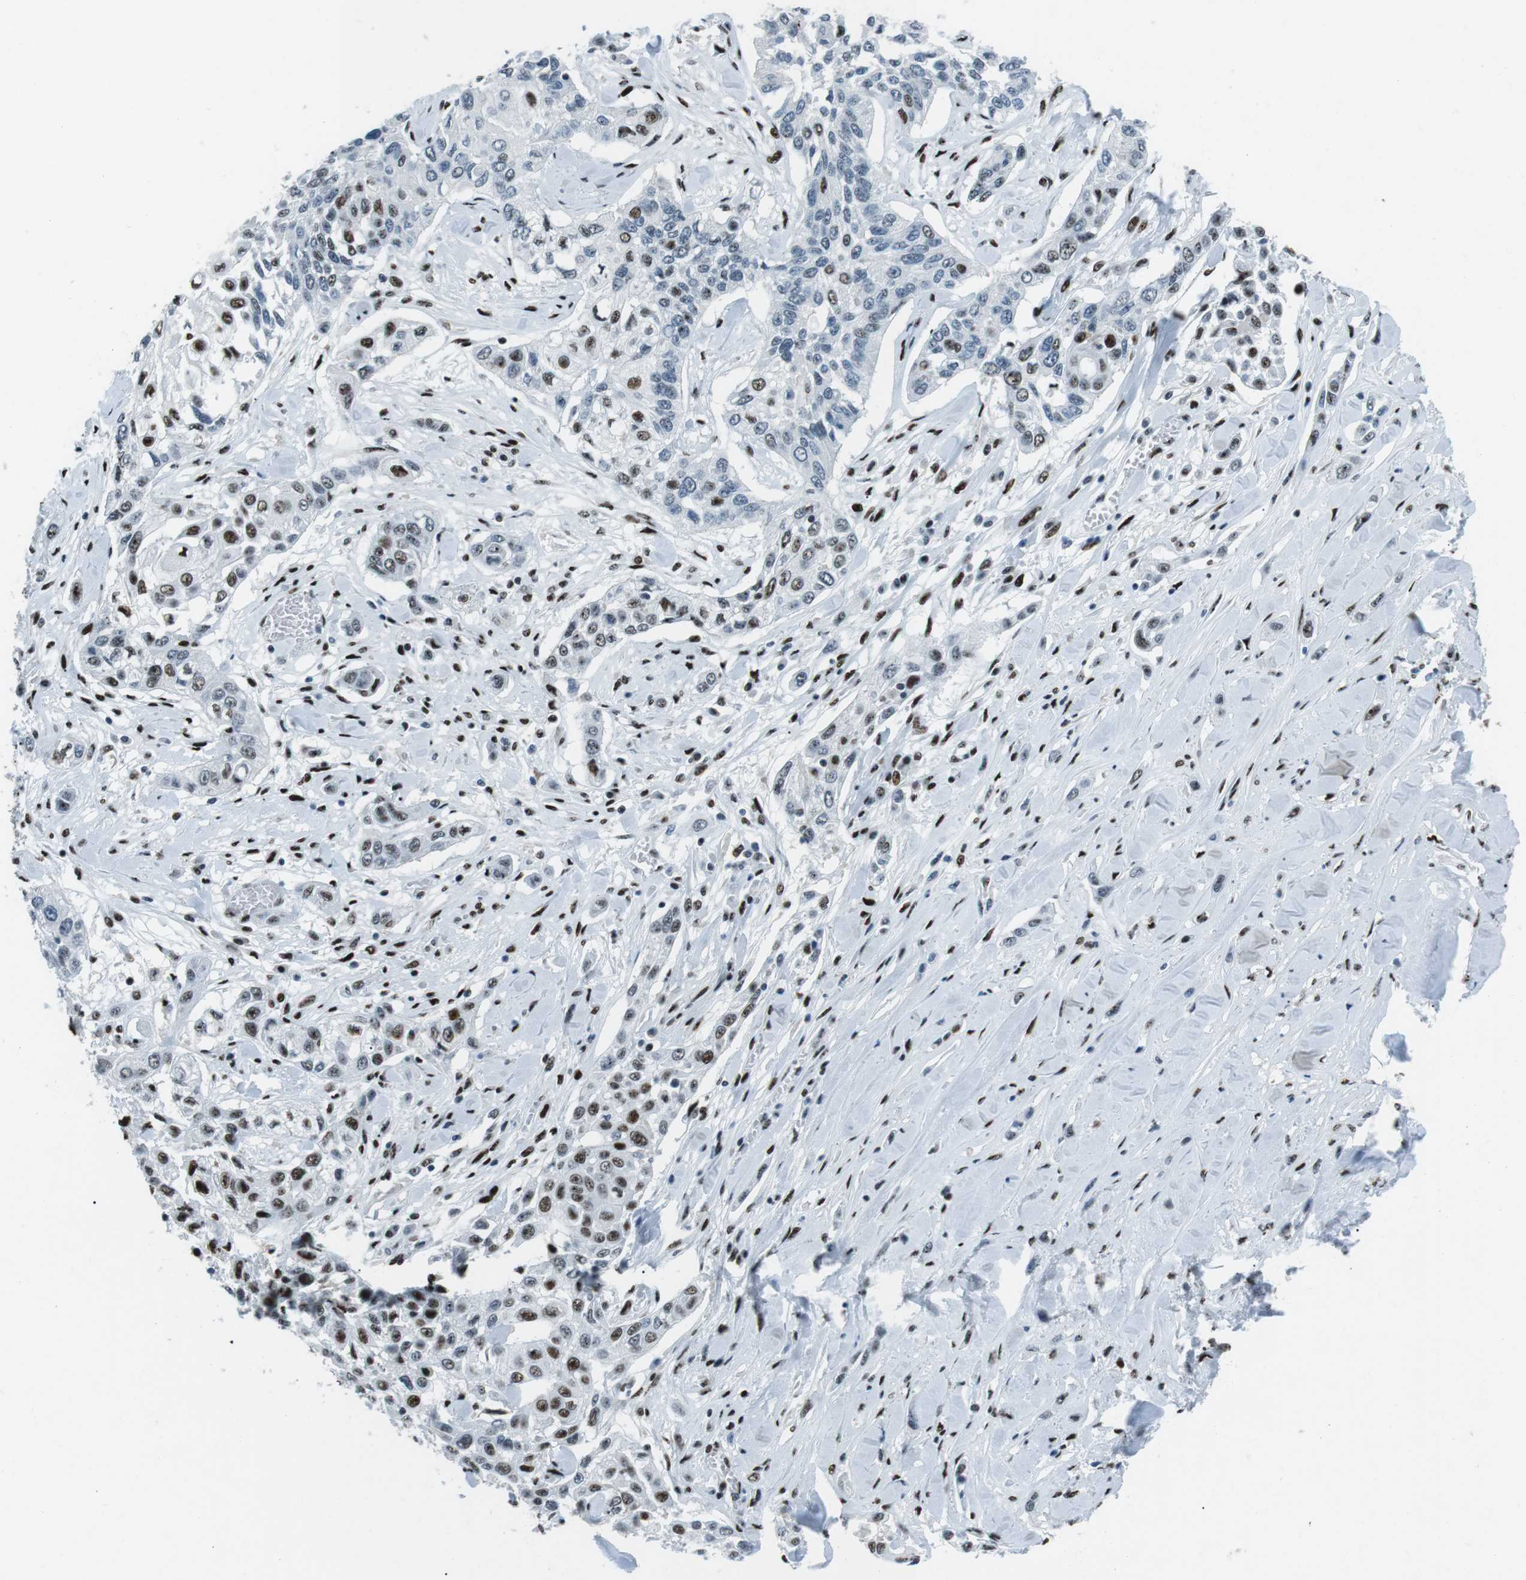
{"staining": {"intensity": "moderate", "quantity": "25%-75%", "location": "nuclear"}, "tissue": "lung cancer", "cell_type": "Tumor cells", "image_type": "cancer", "snomed": [{"axis": "morphology", "description": "Squamous cell carcinoma, NOS"}, {"axis": "topography", "description": "Lung"}], "caption": "The histopathology image displays a brown stain indicating the presence of a protein in the nuclear of tumor cells in lung squamous cell carcinoma. The staining was performed using DAB to visualize the protein expression in brown, while the nuclei were stained in blue with hematoxylin (Magnification: 20x).", "gene": "PML", "patient": {"sex": "male", "age": 71}}